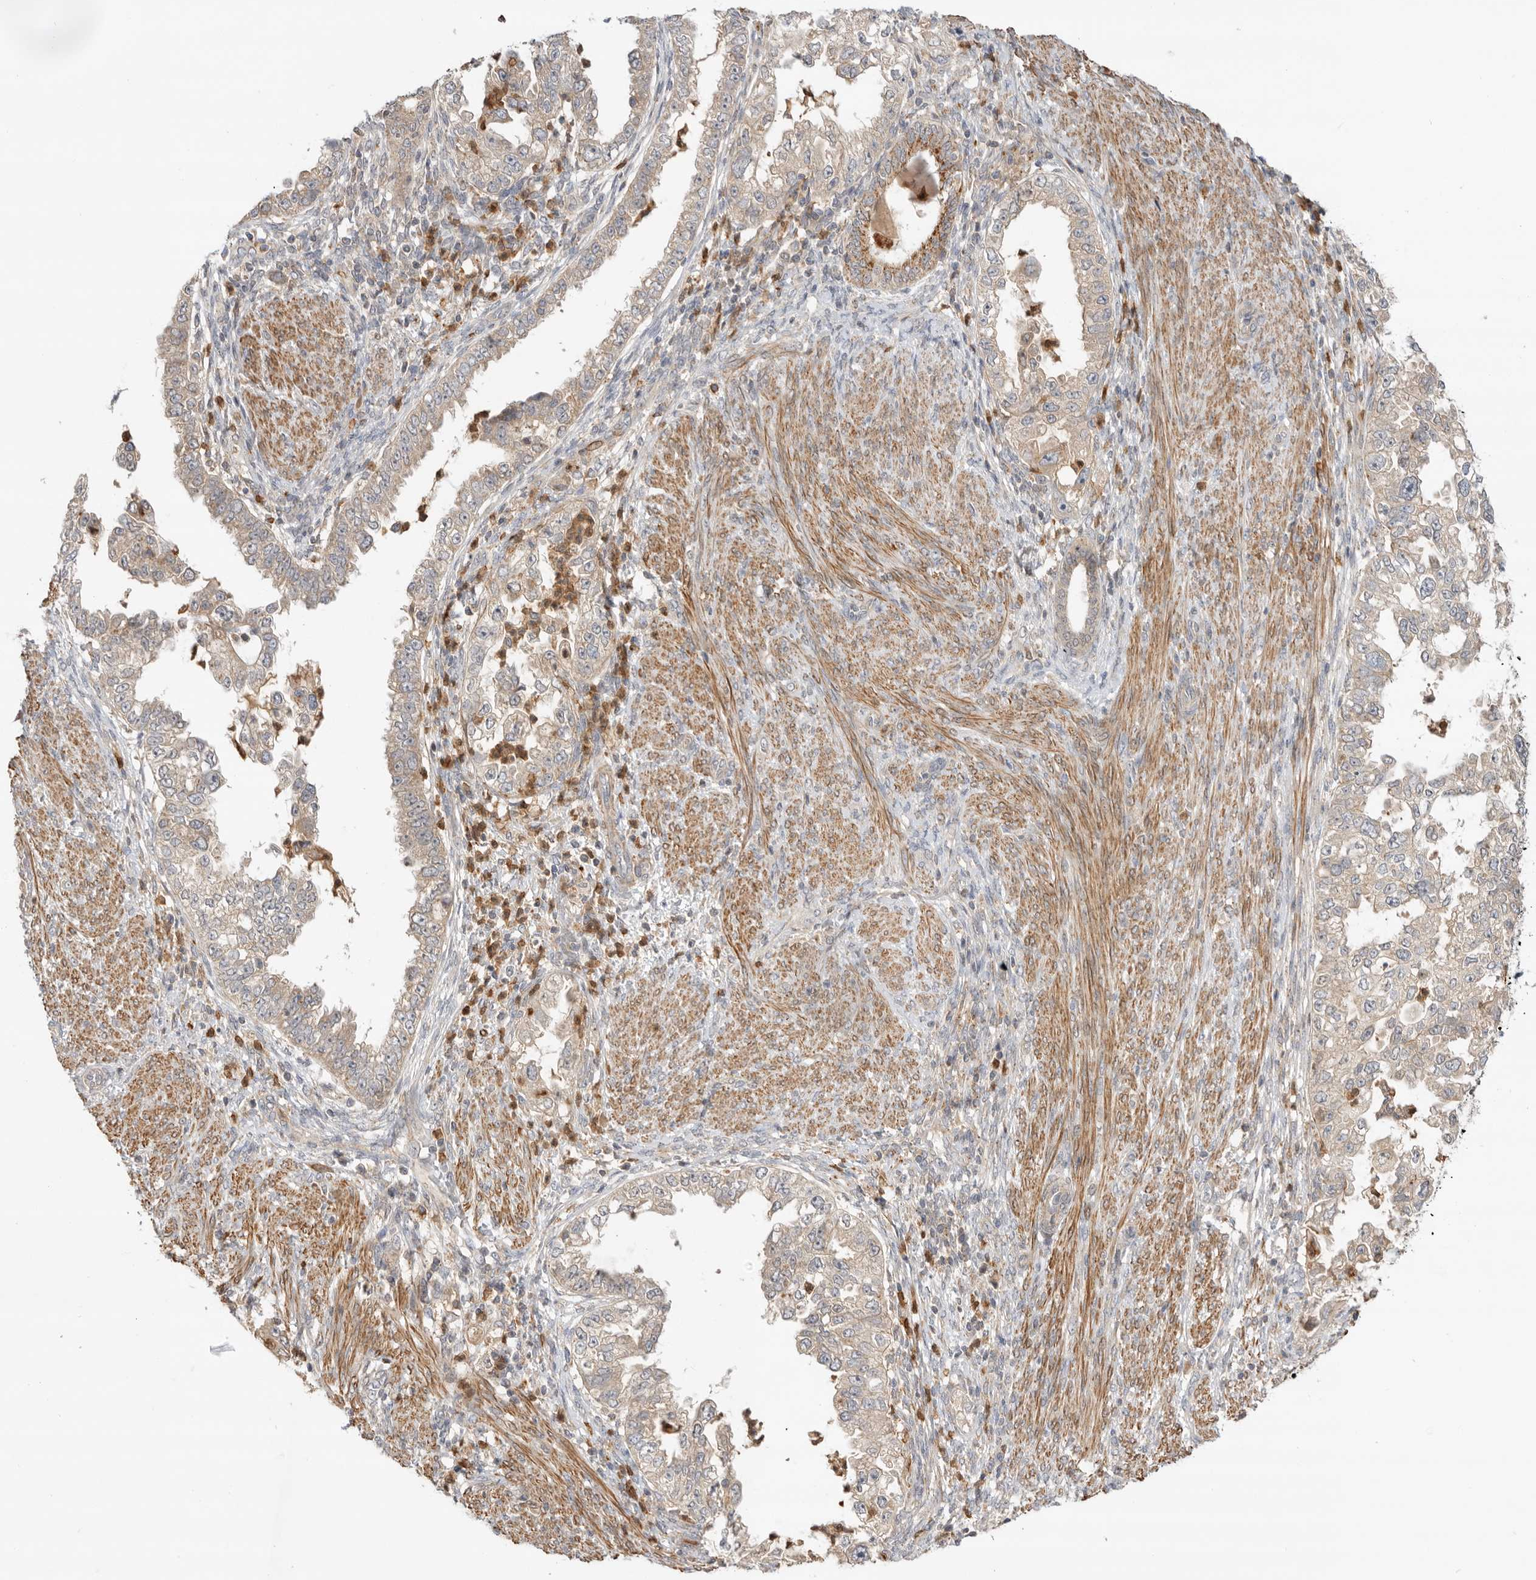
{"staining": {"intensity": "moderate", "quantity": "<25%", "location": "cytoplasmic/membranous"}, "tissue": "endometrial cancer", "cell_type": "Tumor cells", "image_type": "cancer", "snomed": [{"axis": "morphology", "description": "Adenocarcinoma, NOS"}, {"axis": "topography", "description": "Endometrium"}], "caption": "This photomicrograph exhibits immunohistochemistry staining of human adenocarcinoma (endometrial), with low moderate cytoplasmic/membranous expression in approximately <25% of tumor cells.", "gene": "GNE", "patient": {"sex": "female", "age": 85}}